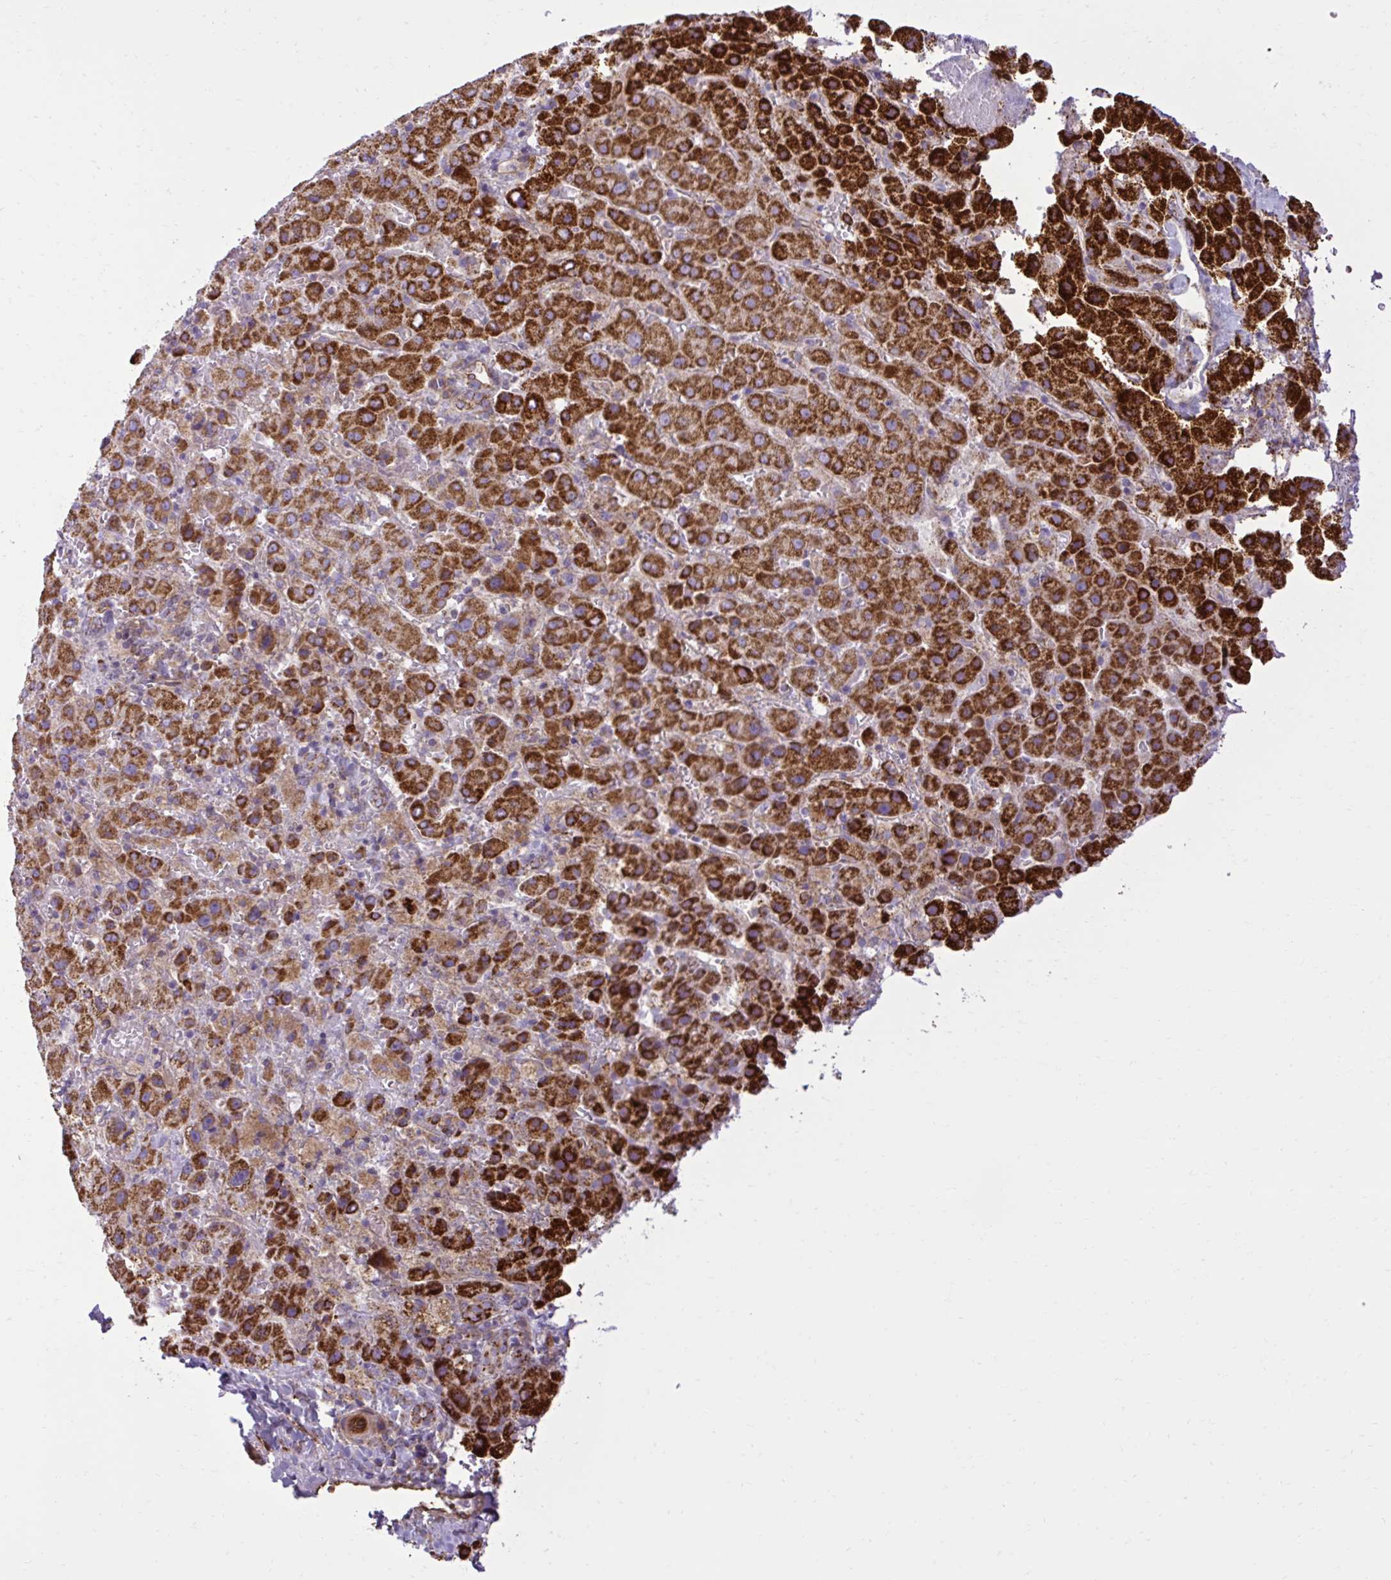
{"staining": {"intensity": "strong", "quantity": ">75%", "location": "cytoplasmic/membranous"}, "tissue": "liver cancer", "cell_type": "Tumor cells", "image_type": "cancer", "snomed": [{"axis": "morphology", "description": "Carcinoma, Hepatocellular, NOS"}, {"axis": "topography", "description": "Liver"}], "caption": "Brown immunohistochemical staining in liver cancer exhibits strong cytoplasmic/membranous expression in about >75% of tumor cells.", "gene": "LIMS1", "patient": {"sex": "female", "age": 58}}